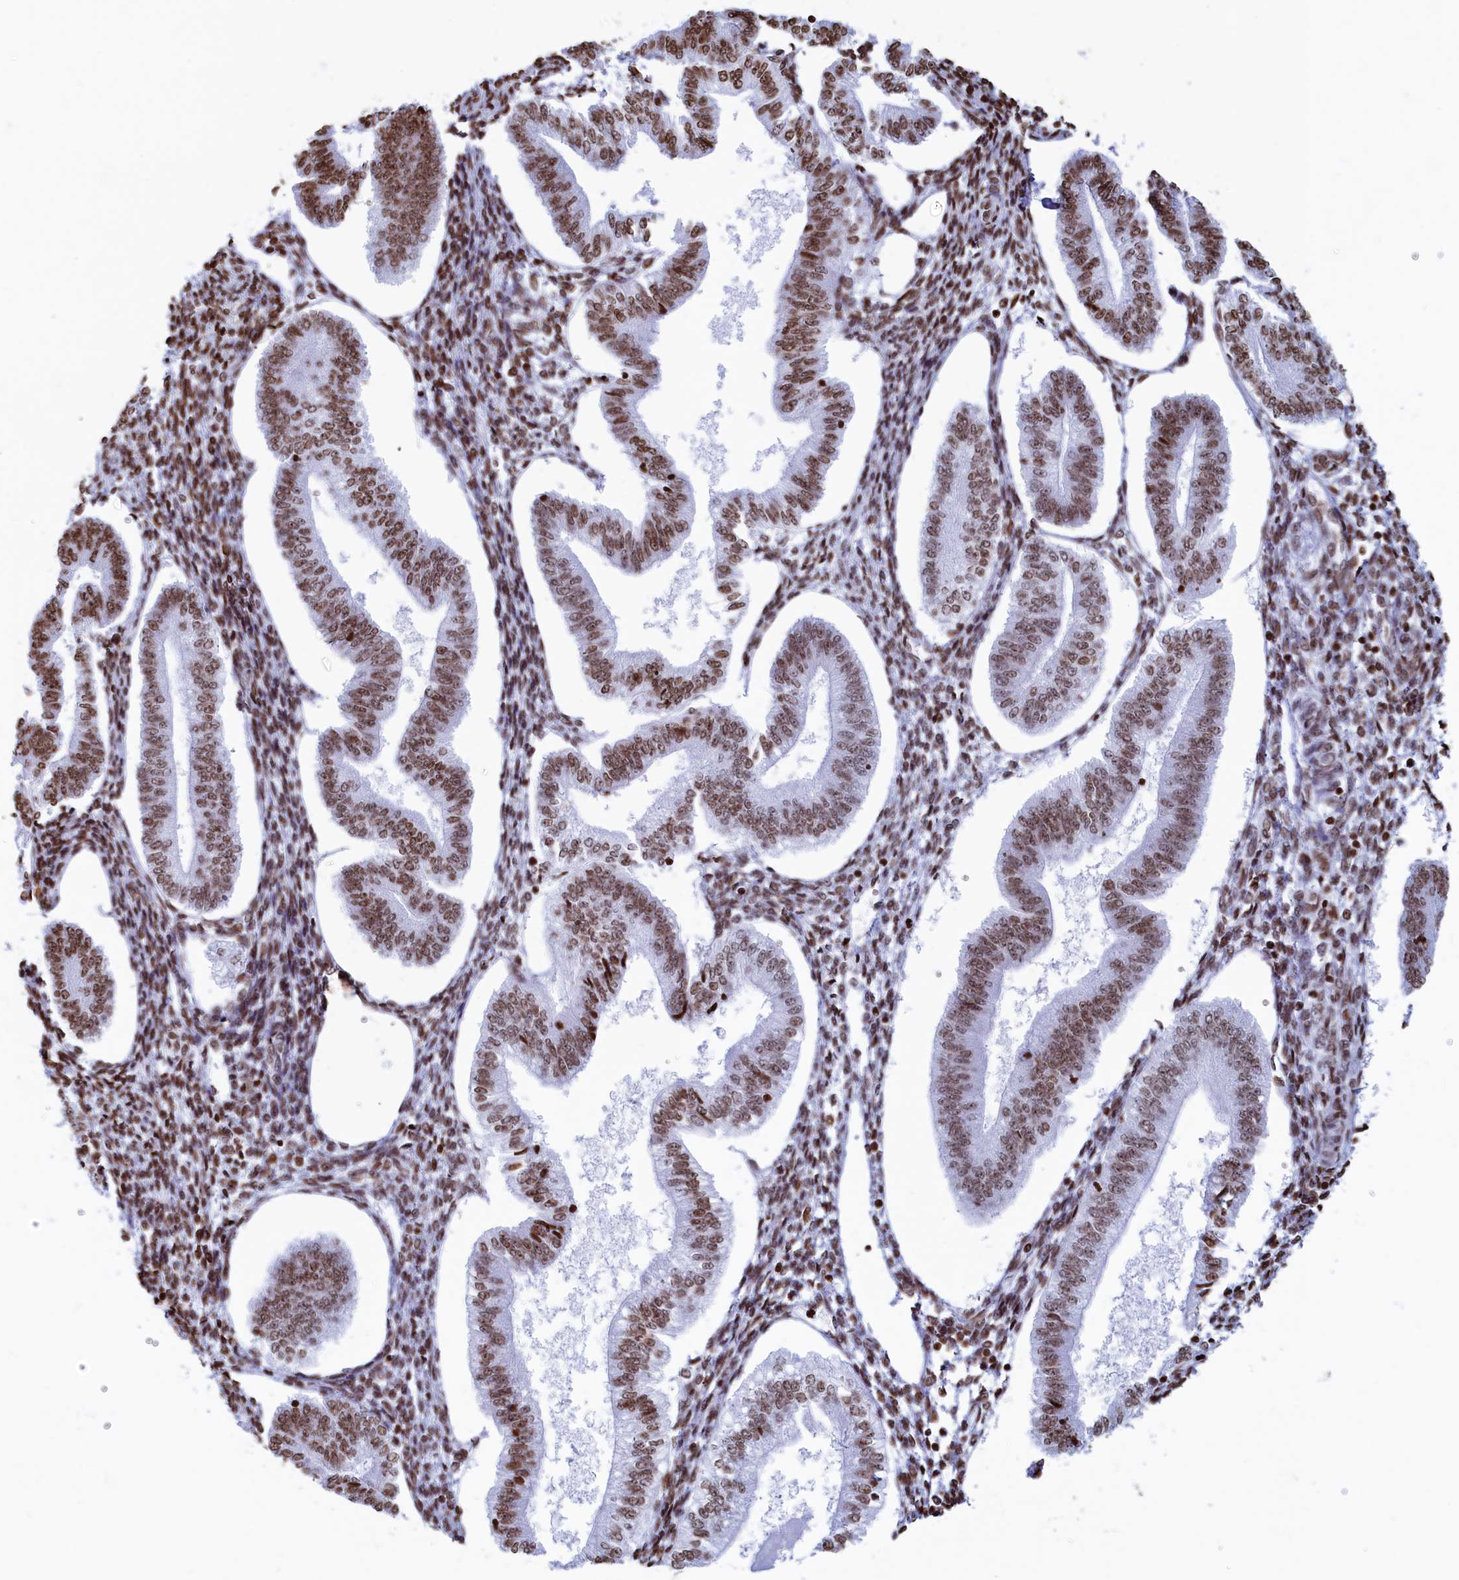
{"staining": {"intensity": "moderate", "quantity": ">75%", "location": "nuclear"}, "tissue": "endometrium", "cell_type": "Cells in endometrial stroma", "image_type": "normal", "snomed": [{"axis": "morphology", "description": "Normal tissue, NOS"}, {"axis": "topography", "description": "Endometrium"}], "caption": "A brown stain highlights moderate nuclear positivity of a protein in cells in endometrial stroma of benign endometrium. (brown staining indicates protein expression, while blue staining denotes nuclei).", "gene": "APOBEC3A", "patient": {"sex": "female", "age": 34}}